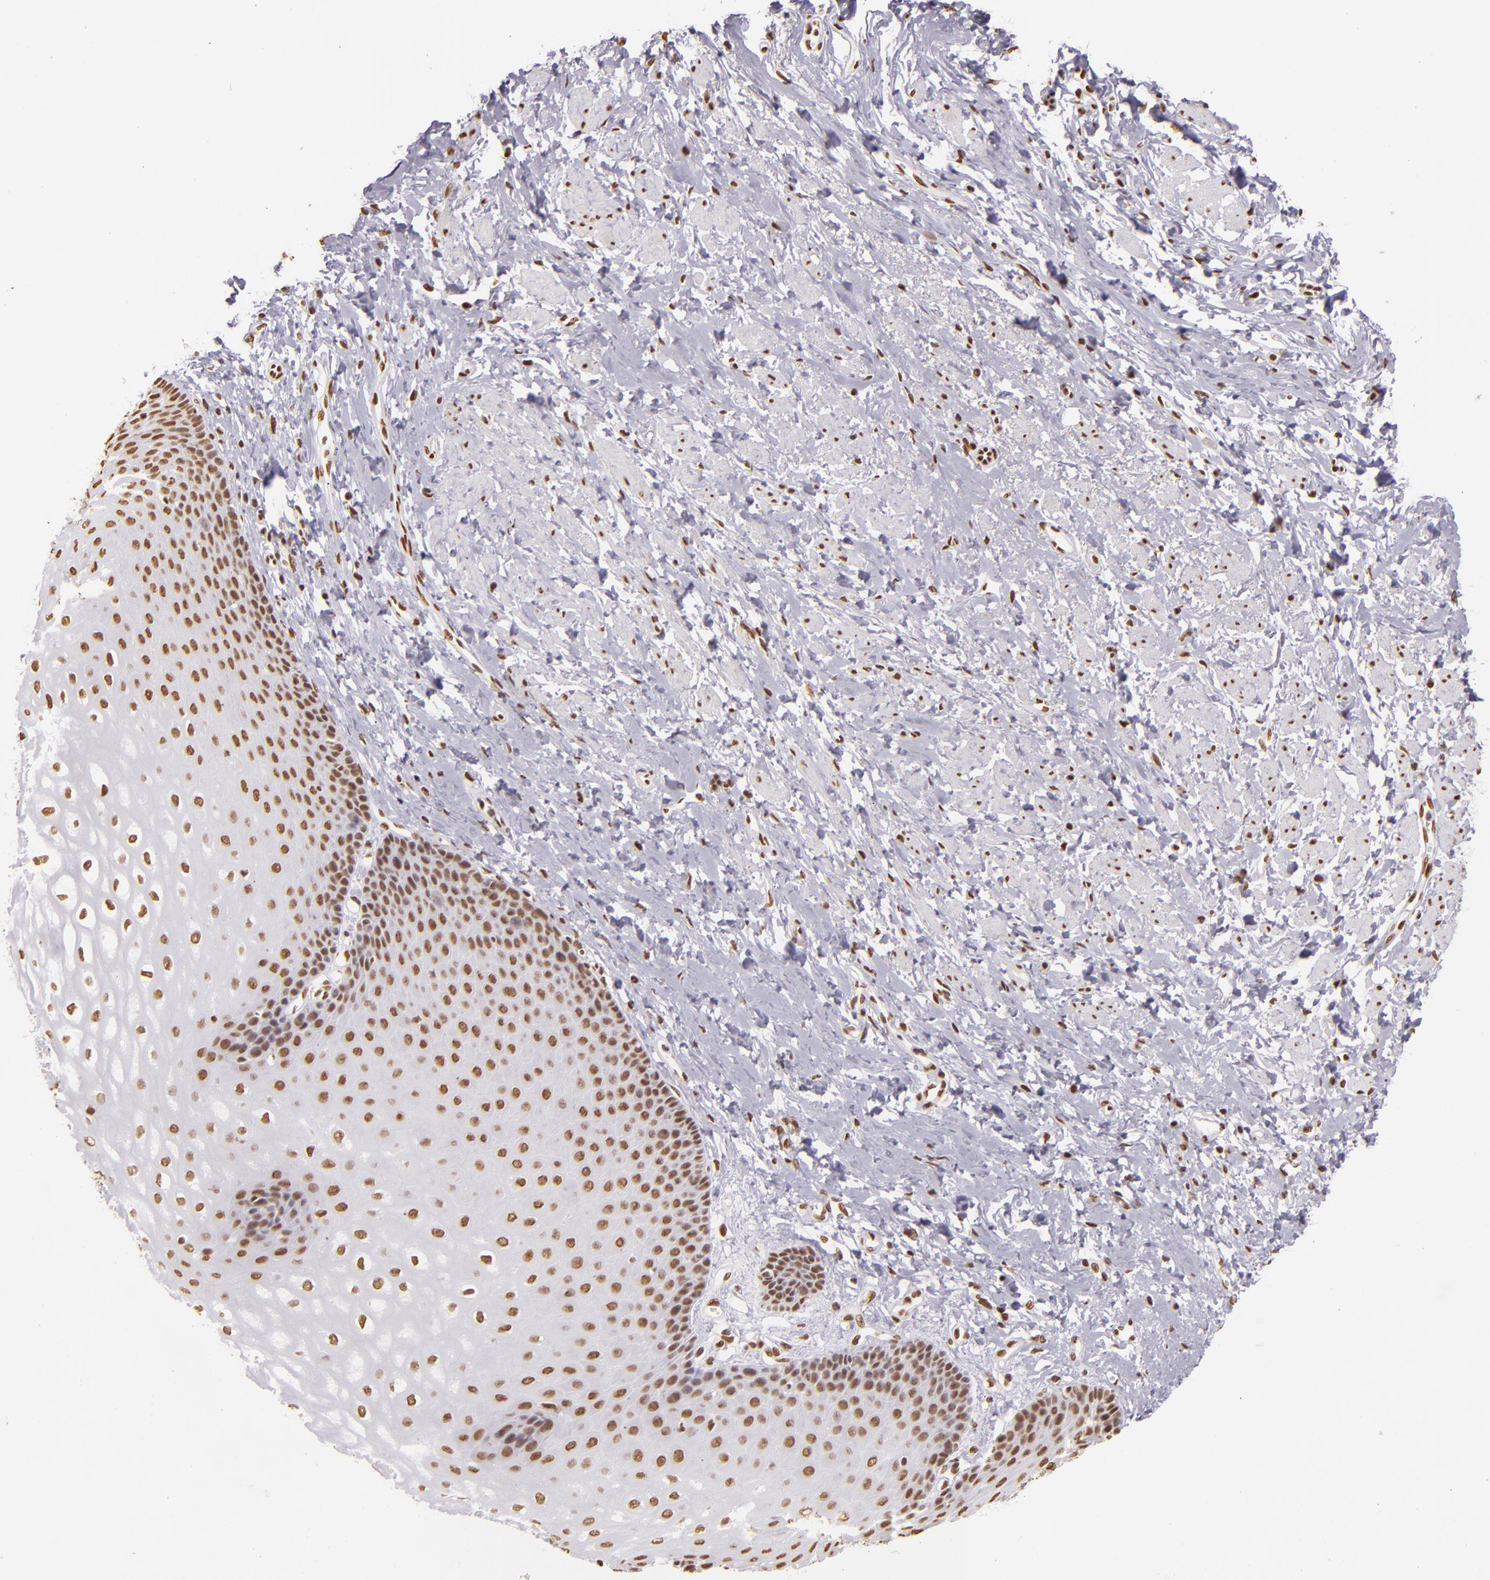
{"staining": {"intensity": "moderate", "quantity": "25%-75%", "location": "nuclear"}, "tissue": "esophagus", "cell_type": "Squamous epithelial cells", "image_type": "normal", "snomed": [{"axis": "morphology", "description": "Normal tissue, NOS"}, {"axis": "topography", "description": "Esophagus"}], "caption": "This is a histology image of immunohistochemistry staining of unremarkable esophagus, which shows moderate staining in the nuclear of squamous epithelial cells.", "gene": "PAPOLA", "patient": {"sex": "male", "age": 70}}